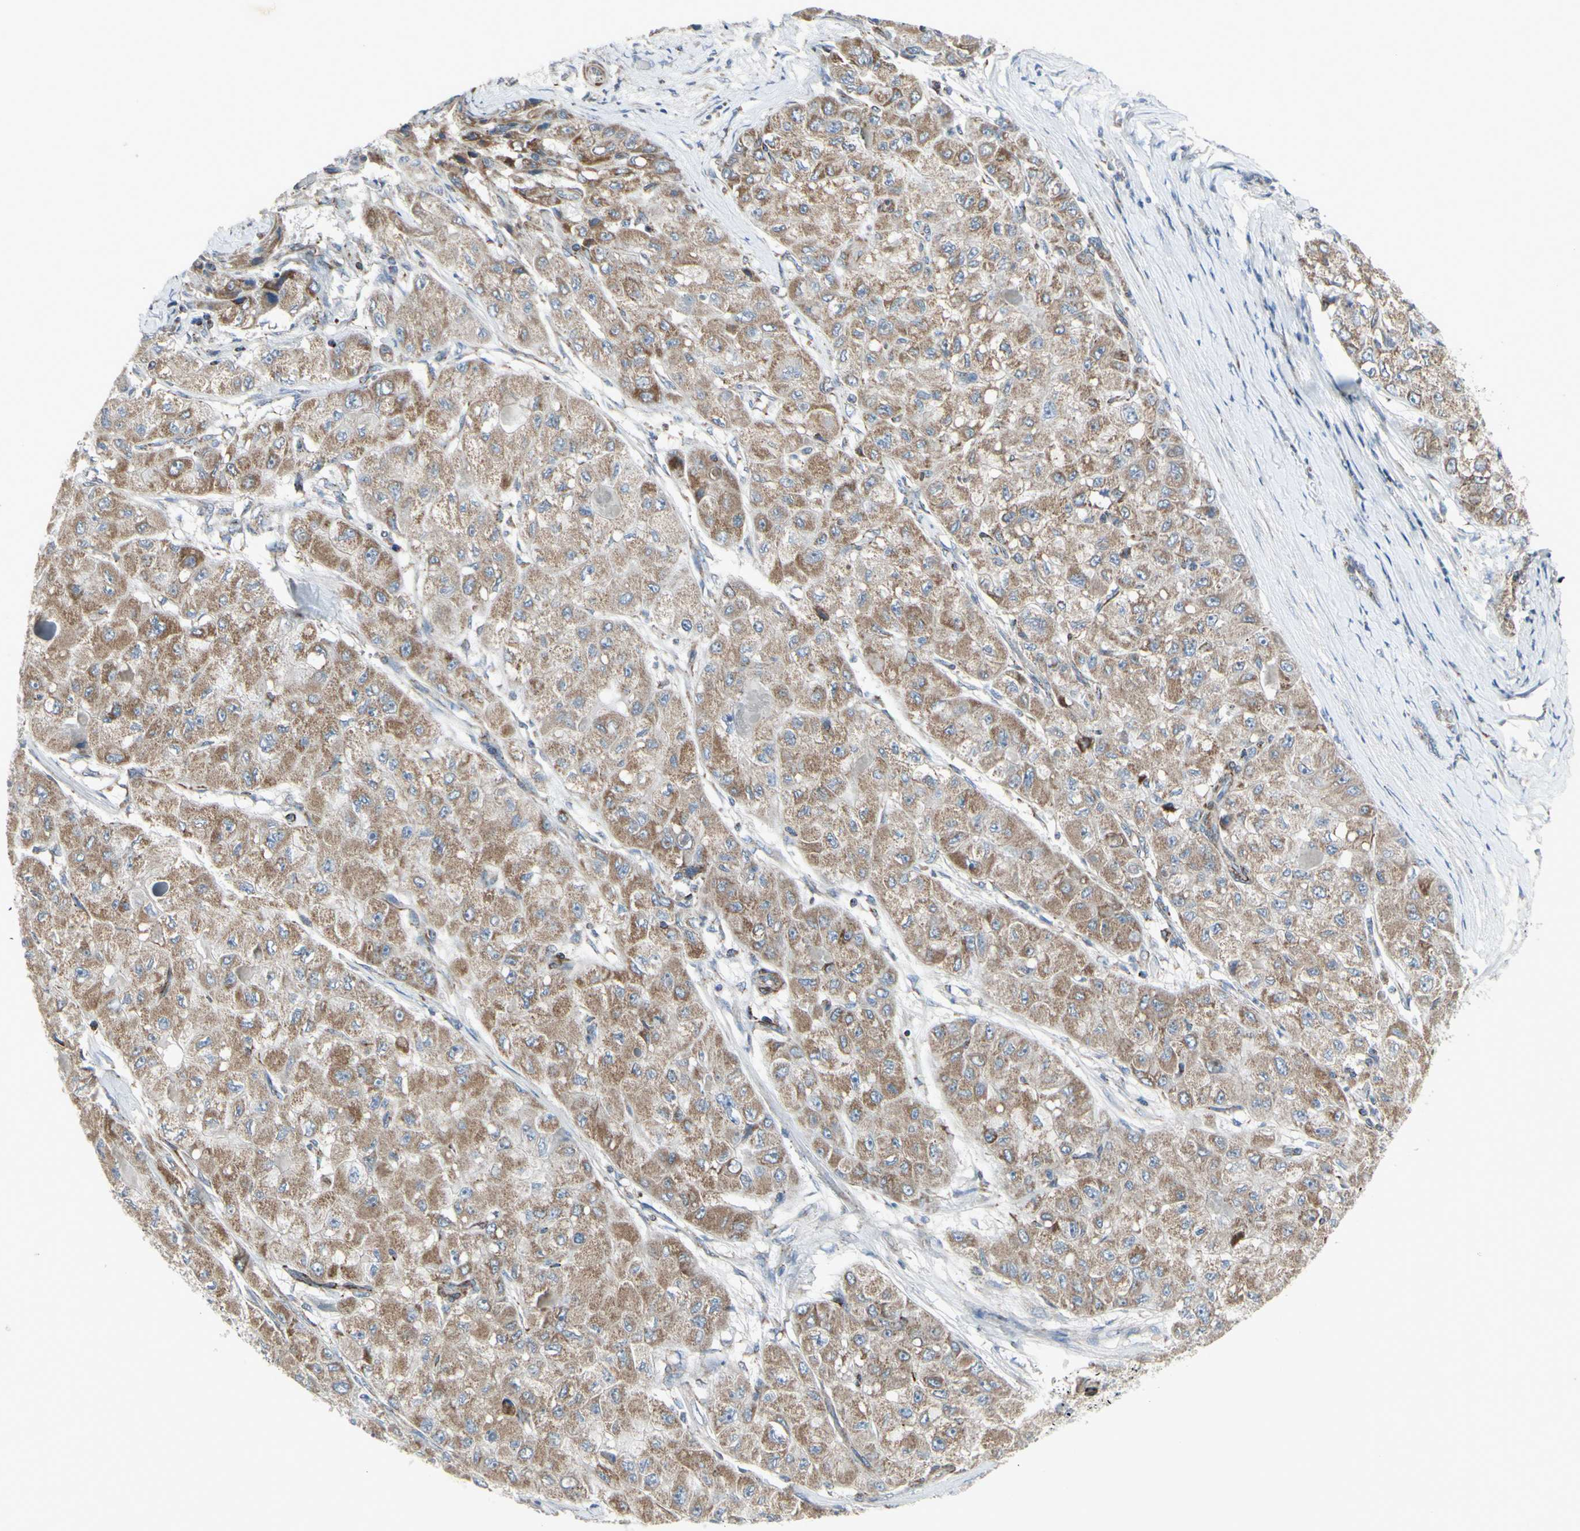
{"staining": {"intensity": "weak", "quantity": ">75%", "location": "cytoplasmic/membranous"}, "tissue": "liver cancer", "cell_type": "Tumor cells", "image_type": "cancer", "snomed": [{"axis": "morphology", "description": "Carcinoma, Hepatocellular, NOS"}, {"axis": "topography", "description": "Liver"}], "caption": "Protein staining of liver hepatocellular carcinoma tissue exhibits weak cytoplasmic/membranous staining in about >75% of tumor cells. (DAB (3,3'-diaminobenzidine) IHC, brown staining for protein, blue staining for nuclei).", "gene": "FAM171B", "patient": {"sex": "male", "age": 80}}